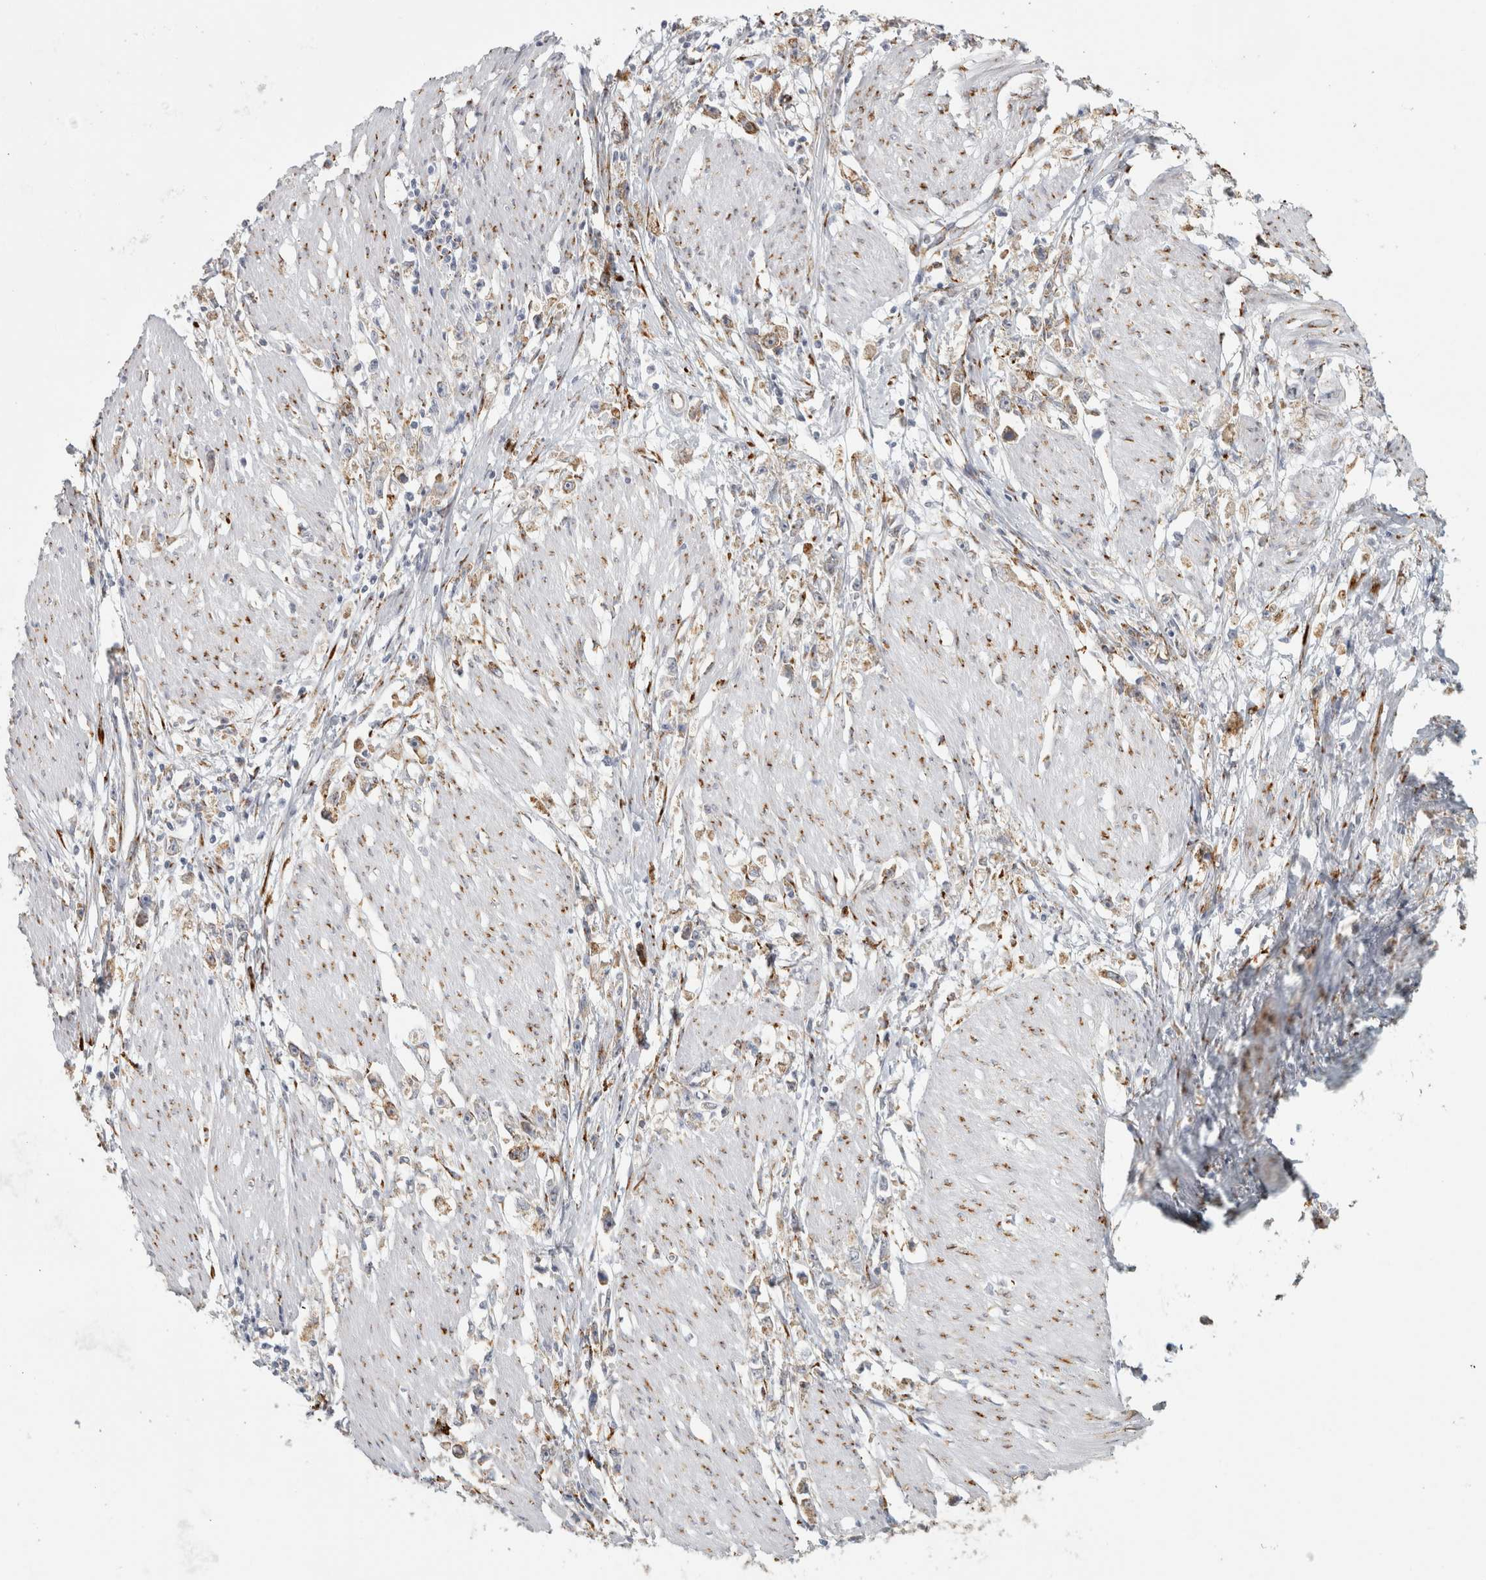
{"staining": {"intensity": "moderate", "quantity": "25%-75%", "location": "cytoplasmic/membranous"}, "tissue": "stomach cancer", "cell_type": "Tumor cells", "image_type": "cancer", "snomed": [{"axis": "morphology", "description": "Adenocarcinoma, NOS"}, {"axis": "topography", "description": "Stomach"}], "caption": "This is an image of immunohistochemistry staining of stomach cancer (adenocarcinoma), which shows moderate expression in the cytoplasmic/membranous of tumor cells.", "gene": "OSTN", "patient": {"sex": "female", "age": 59}}